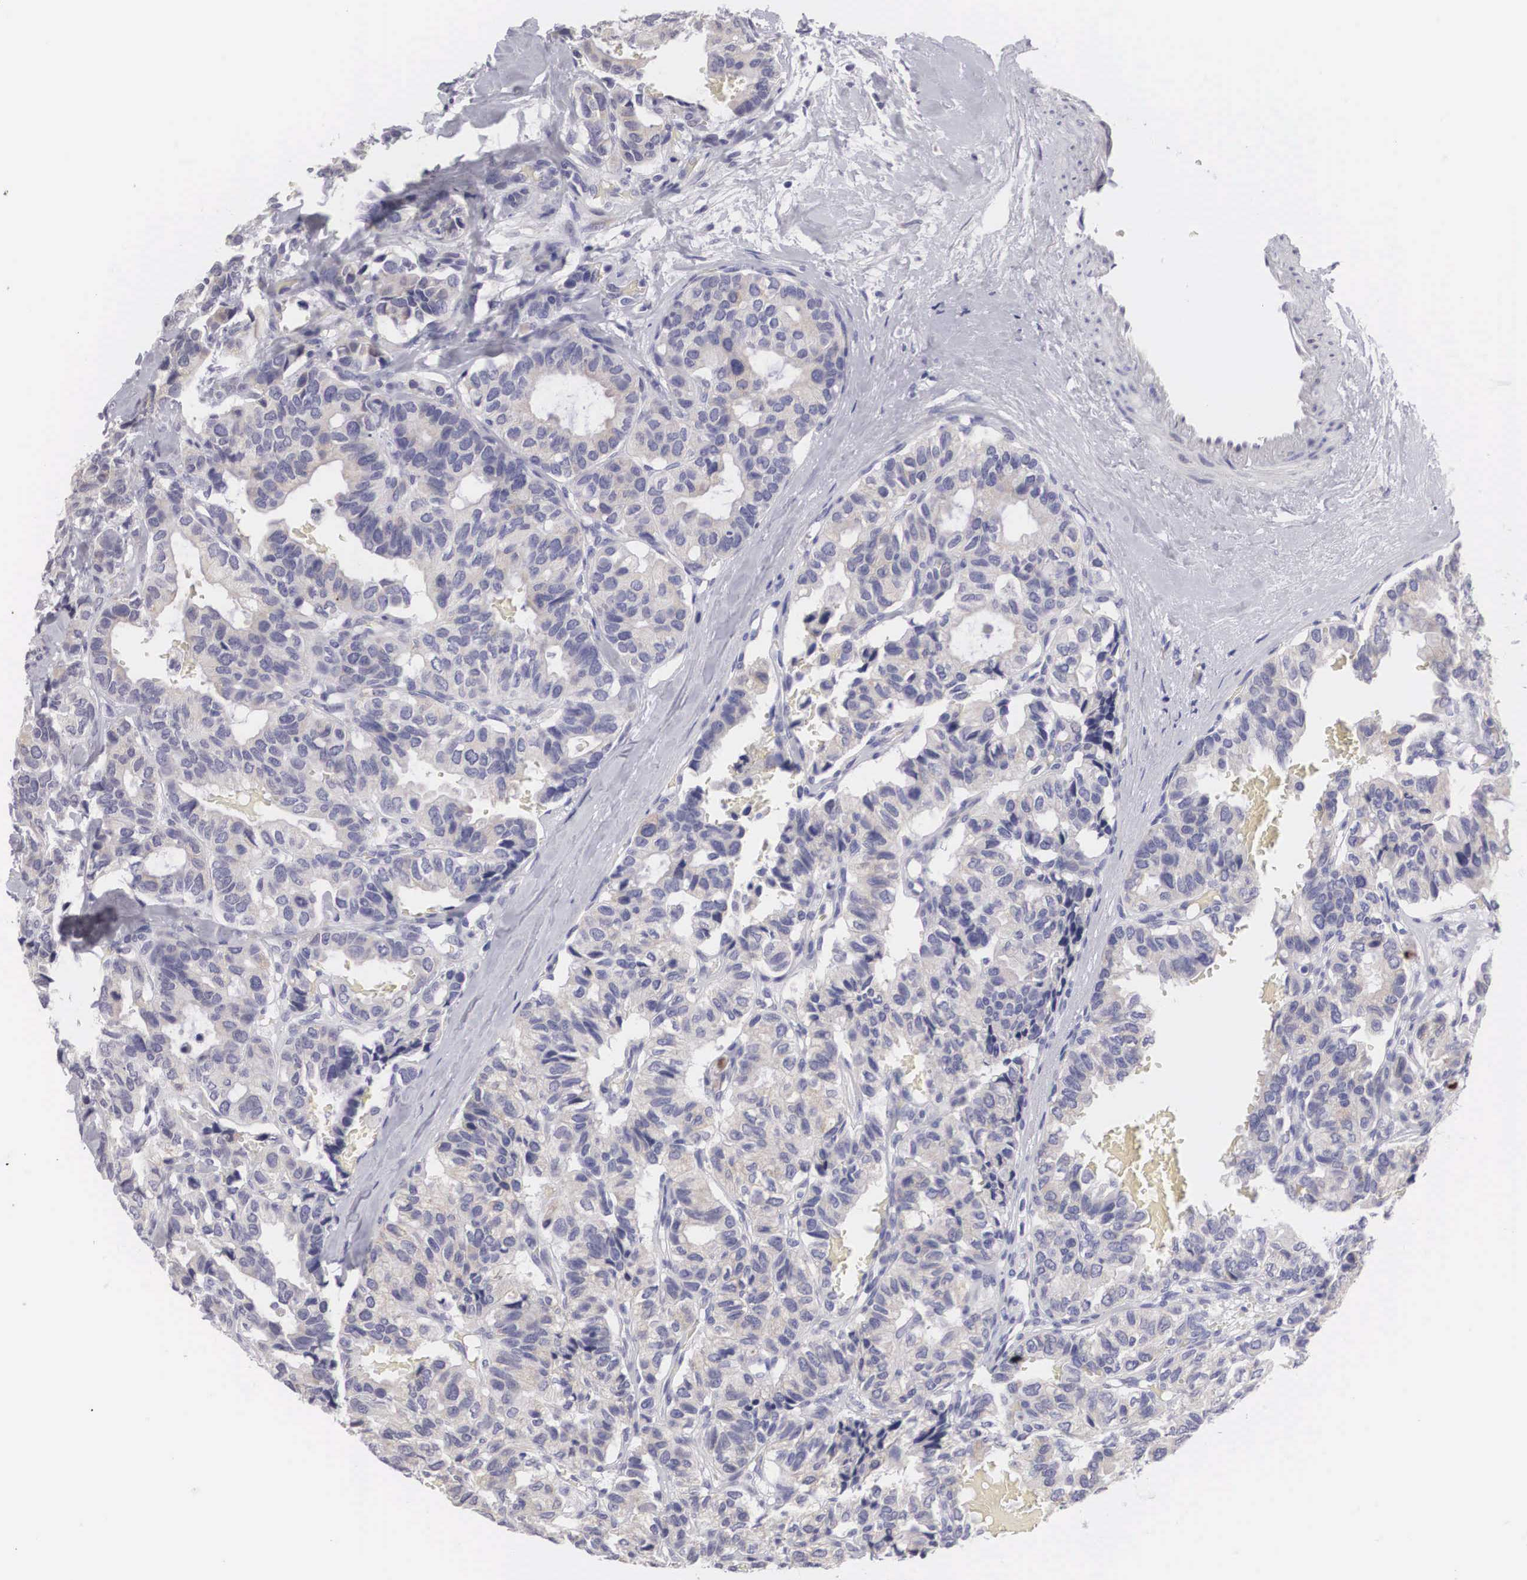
{"staining": {"intensity": "negative", "quantity": "none", "location": "none"}, "tissue": "breast cancer", "cell_type": "Tumor cells", "image_type": "cancer", "snomed": [{"axis": "morphology", "description": "Duct carcinoma"}, {"axis": "topography", "description": "Breast"}], "caption": "Immunohistochemistry (IHC) micrograph of neoplastic tissue: intraductal carcinoma (breast) stained with DAB demonstrates no significant protein staining in tumor cells.", "gene": "ARMCX3", "patient": {"sex": "female", "age": 69}}